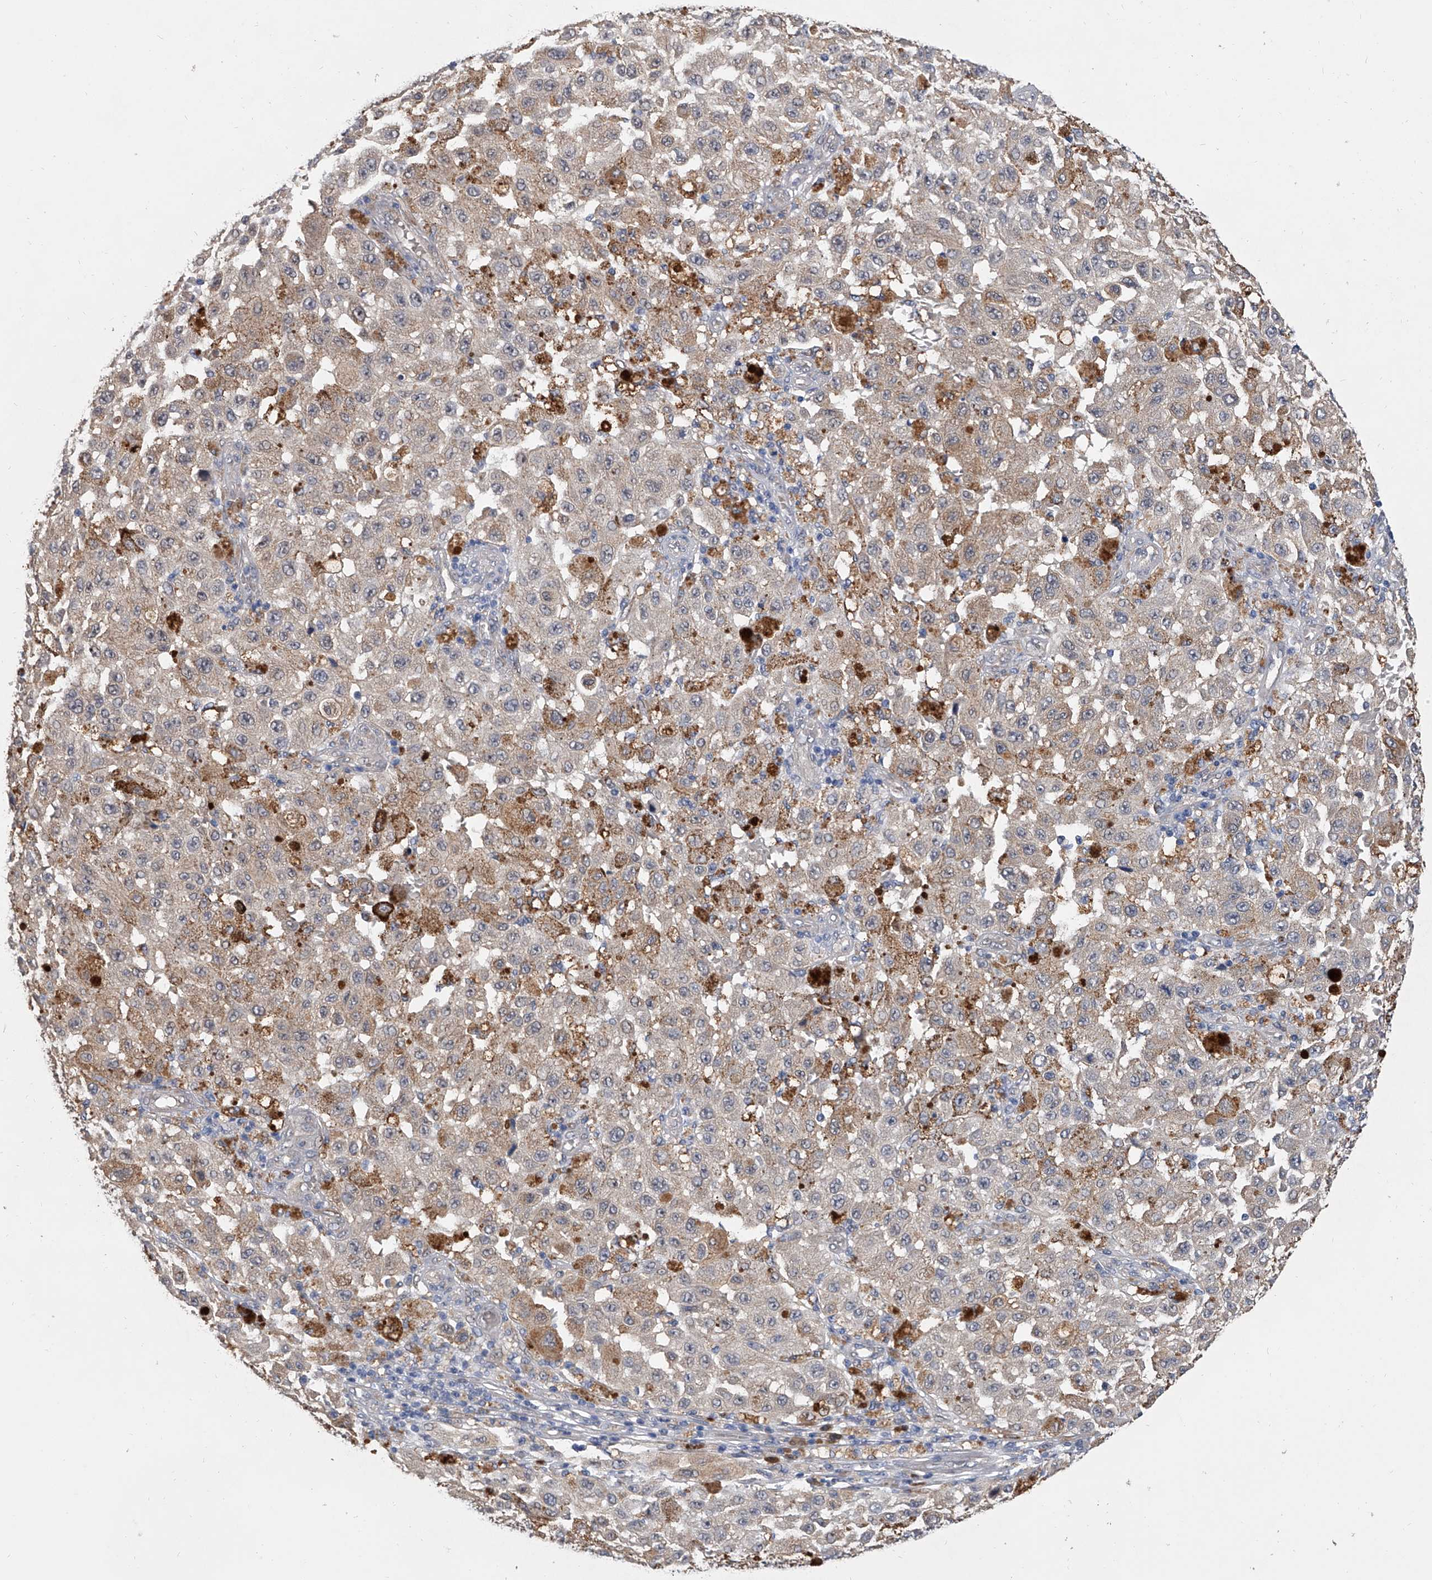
{"staining": {"intensity": "weak", "quantity": "<25%", "location": "cytoplasmic/membranous"}, "tissue": "melanoma", "cell_type": "Tumor cells", "image_type": "cancer", "snomed": [{"axis": "morphology", "description": "Malignant melanoma, NOS"}, {"axis": "topography", "description": "Skin"}], "caption": "Photomicrograph shows no protein staining in tumor cells of melanoma tissue.", "gene": "PGM3", "patient": {"sex": "female", "age": 64}}